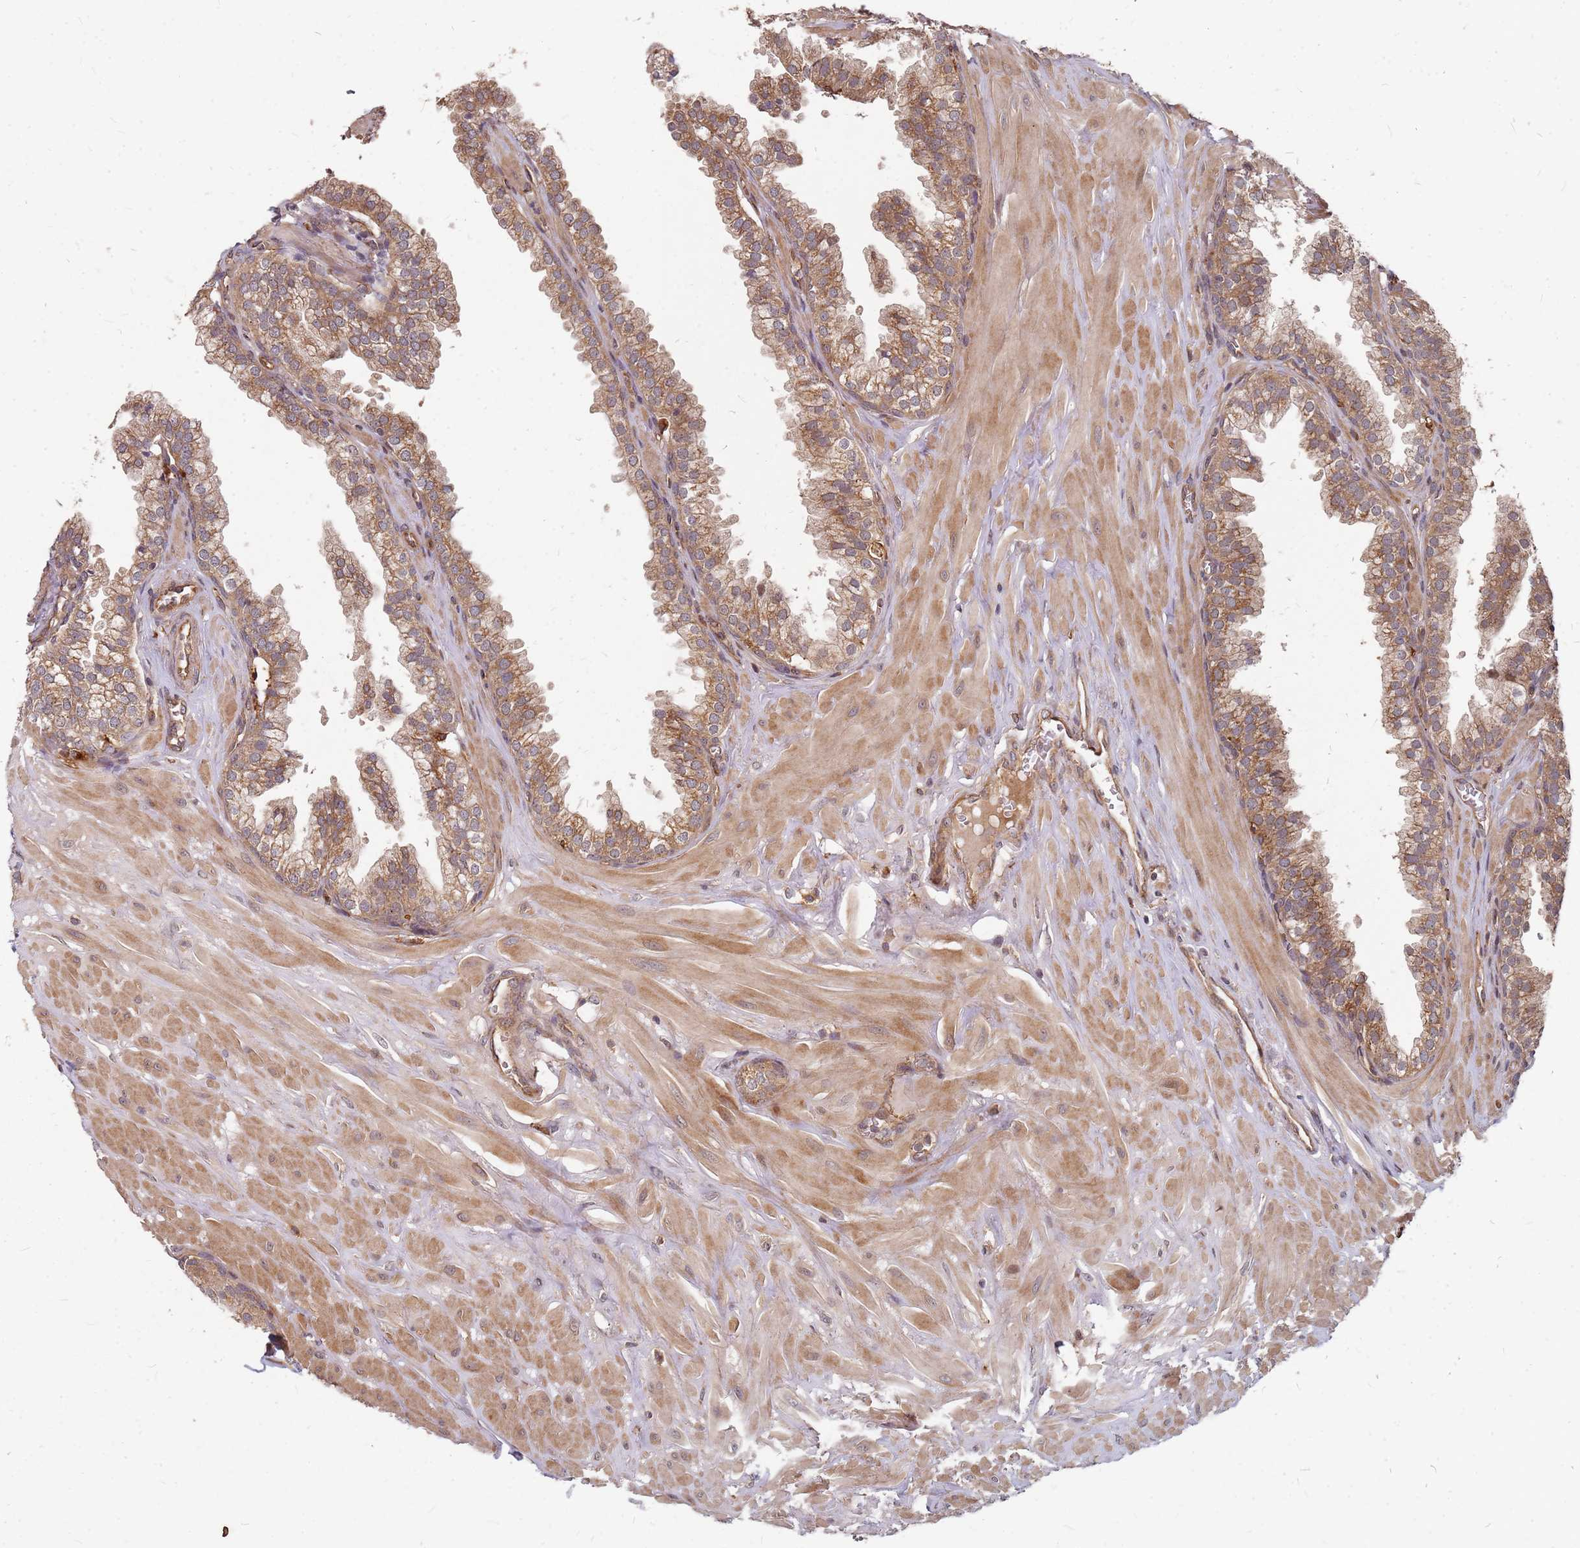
{"staining": {"intensity": "moderate", "quantity": ">75%", "location": "cytoplasmic/membranous"}, "tissue": "prostate", "cell_type": "Glandular cells", "image_type": "normal", "snomed": [{"axis": "morphology", "description": "Normal tissue, NOS"}, {"axis": "topography", "description": "Prostate"}, {"axis": "topography", "description": "Peripheral nerve tissue"}], "caption": "Immunohistochemical staining of benign prostate reveals moderate cytoplasmic/membranous protein positivity in about >75% of glandular cells.", "gene": "TRABD", "patient": {"sex": "male", "age": 55}}